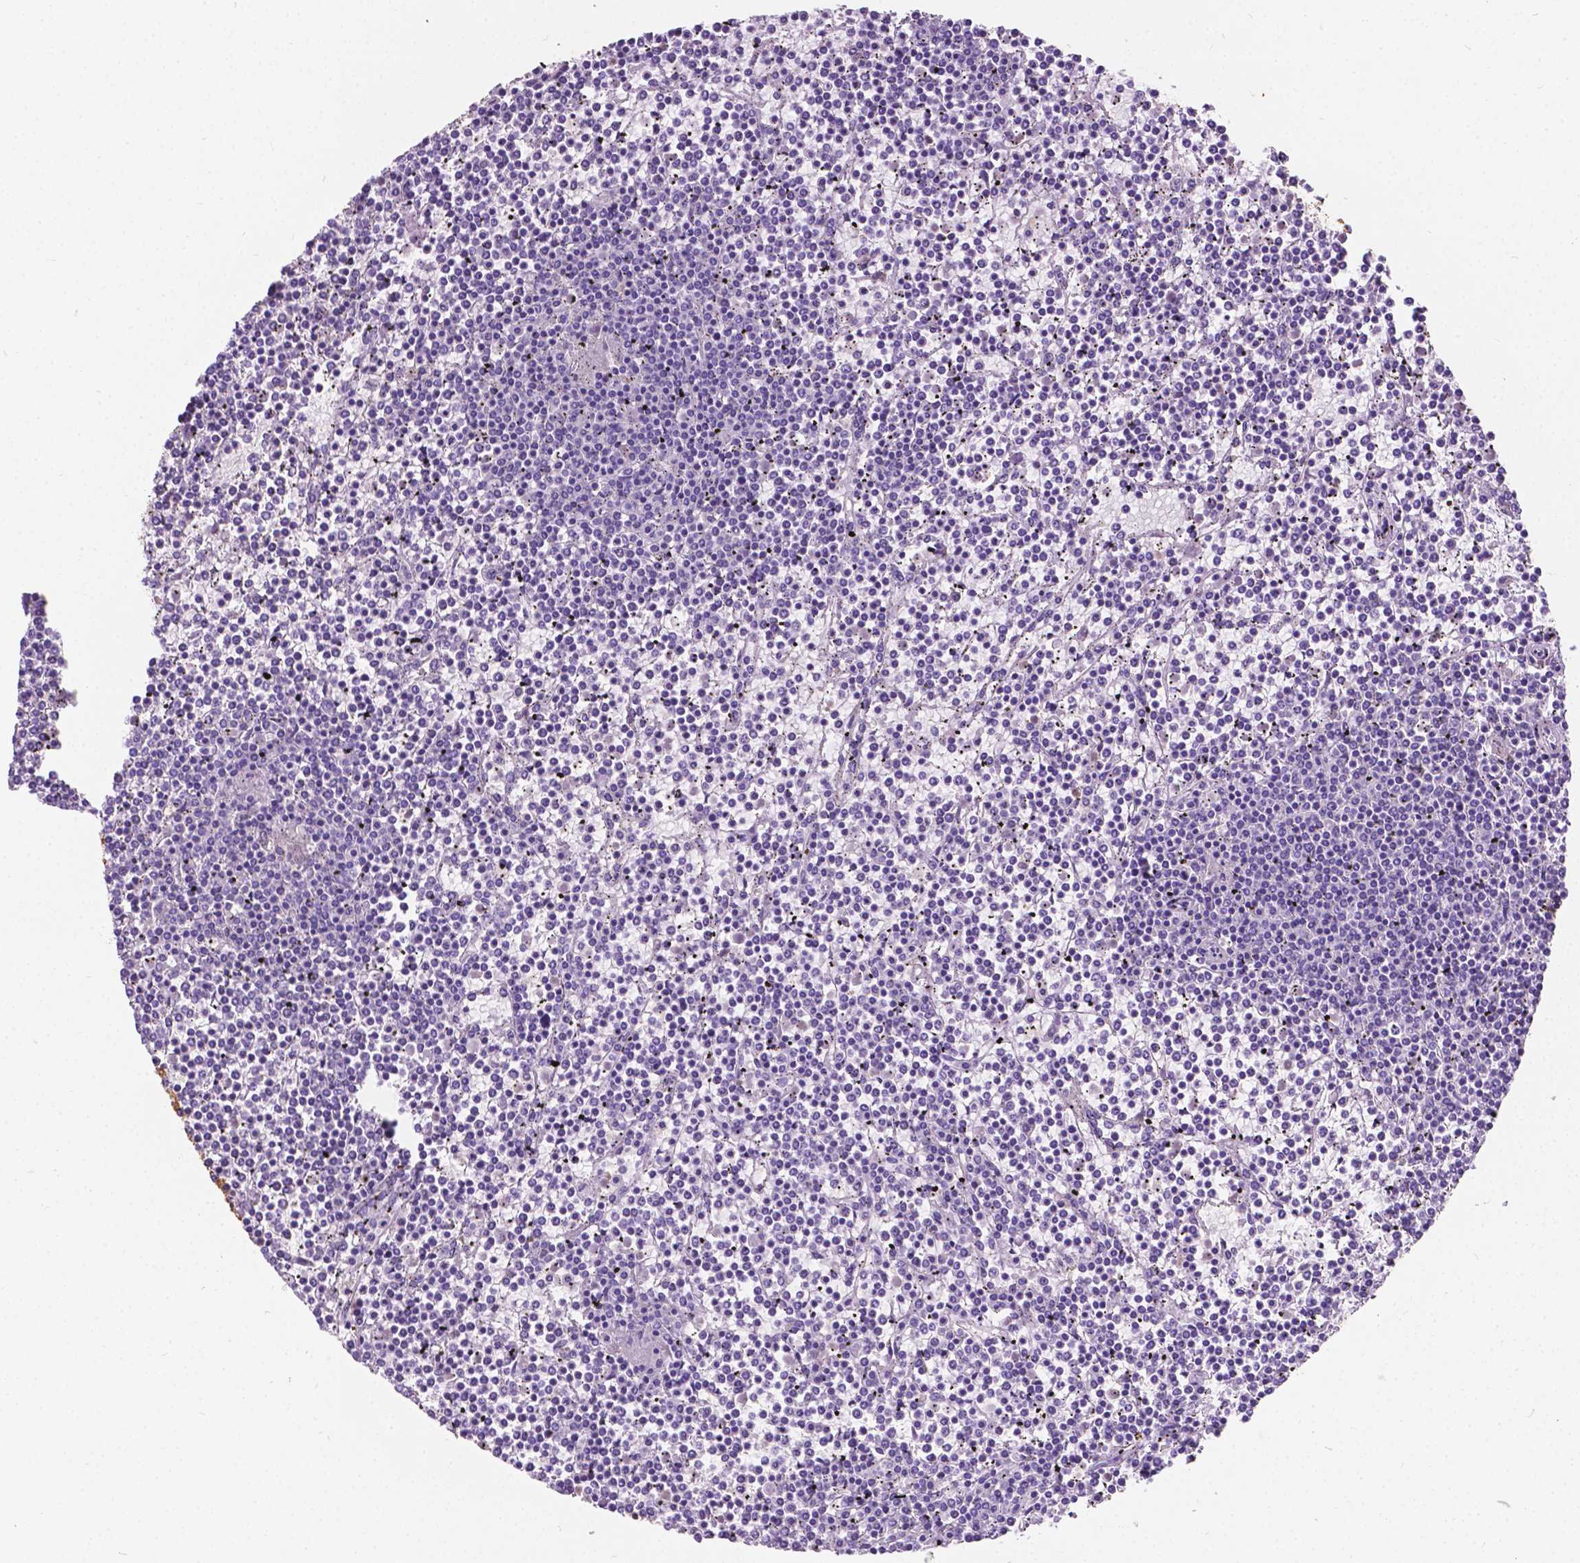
{"staining": {"intensity": "negative", "quantity": "none", "location": "none"}, "tissue": "lymphoma", "cell_type": "Tumor cells", "image_type": "cancer", "snomed": [{"axis": "morphology", "description": "Malignant lymphoma, non-Hodgkin's type, Low grade"}, {"axis": "topography", "description": "Spleen"}], "caption": "This photomicrograph is of lymphoma stained with IHC to label a protein in brown with the nuclei are counter-stained blue. There is no positivity in tumor cells.", "gene": "GNAO1", "patient": {"sex": "female", "age": 19}}